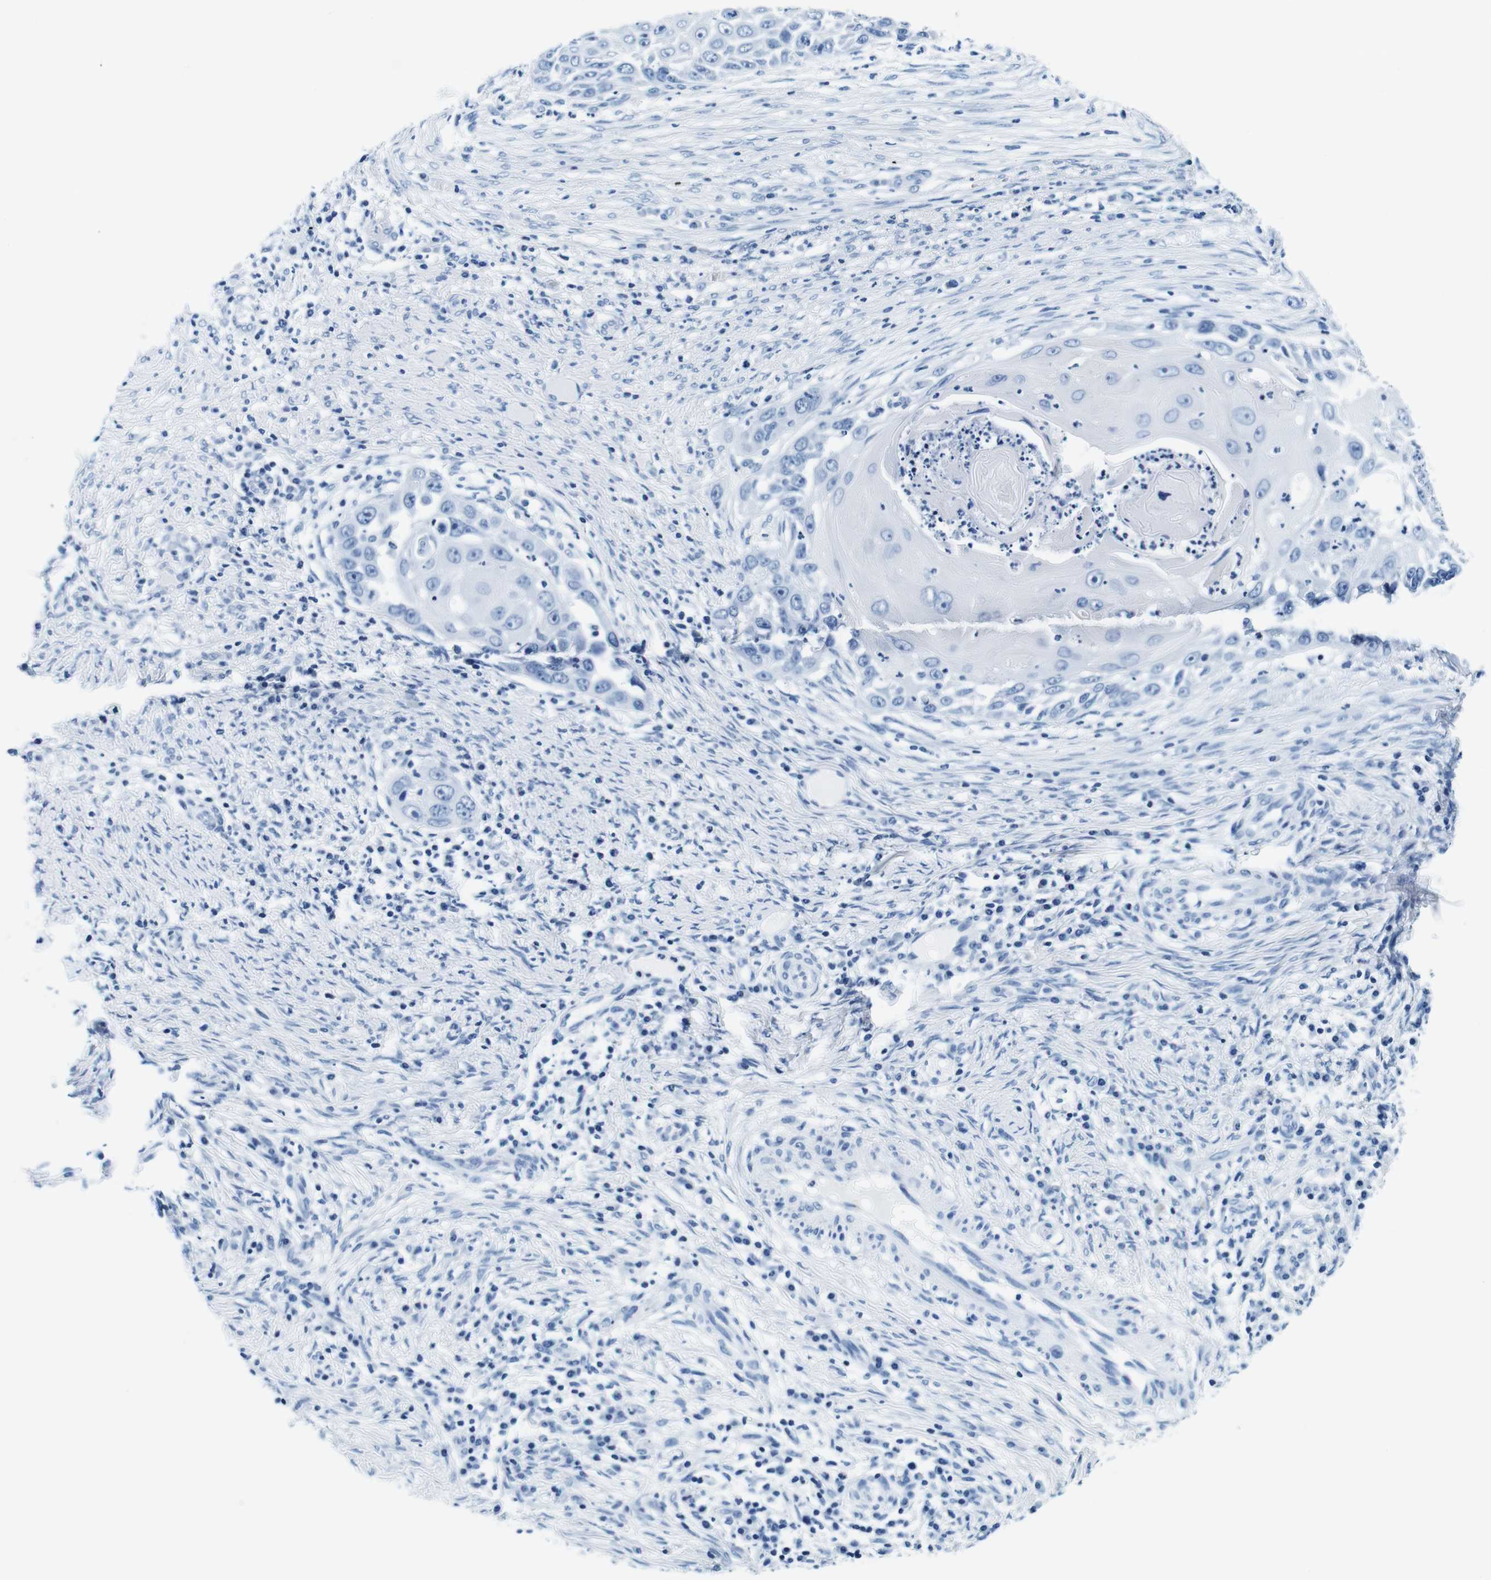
{"staining": {"intensity": "negative", "quantity": "none", "location": "none"}, "tissue": "skin cancer", "cell_type": "Tumor cells", "image_type": "cancer", "snomed": [{"axis": "morphology", "description": "Squamous cell carcinoma, NOS"}, {"axis": "topography", "description": "Skin"}], "caption": "This photomicrograph is of squamous cell carcinoma (skin) stained with immunohistochemistry (IHC) to label a protein in brown with the nuclei are counter-stained blue. There is no staining in tumor cells.", "gene": "ELANE", "patient": {"sex": "female", "age": 44}}